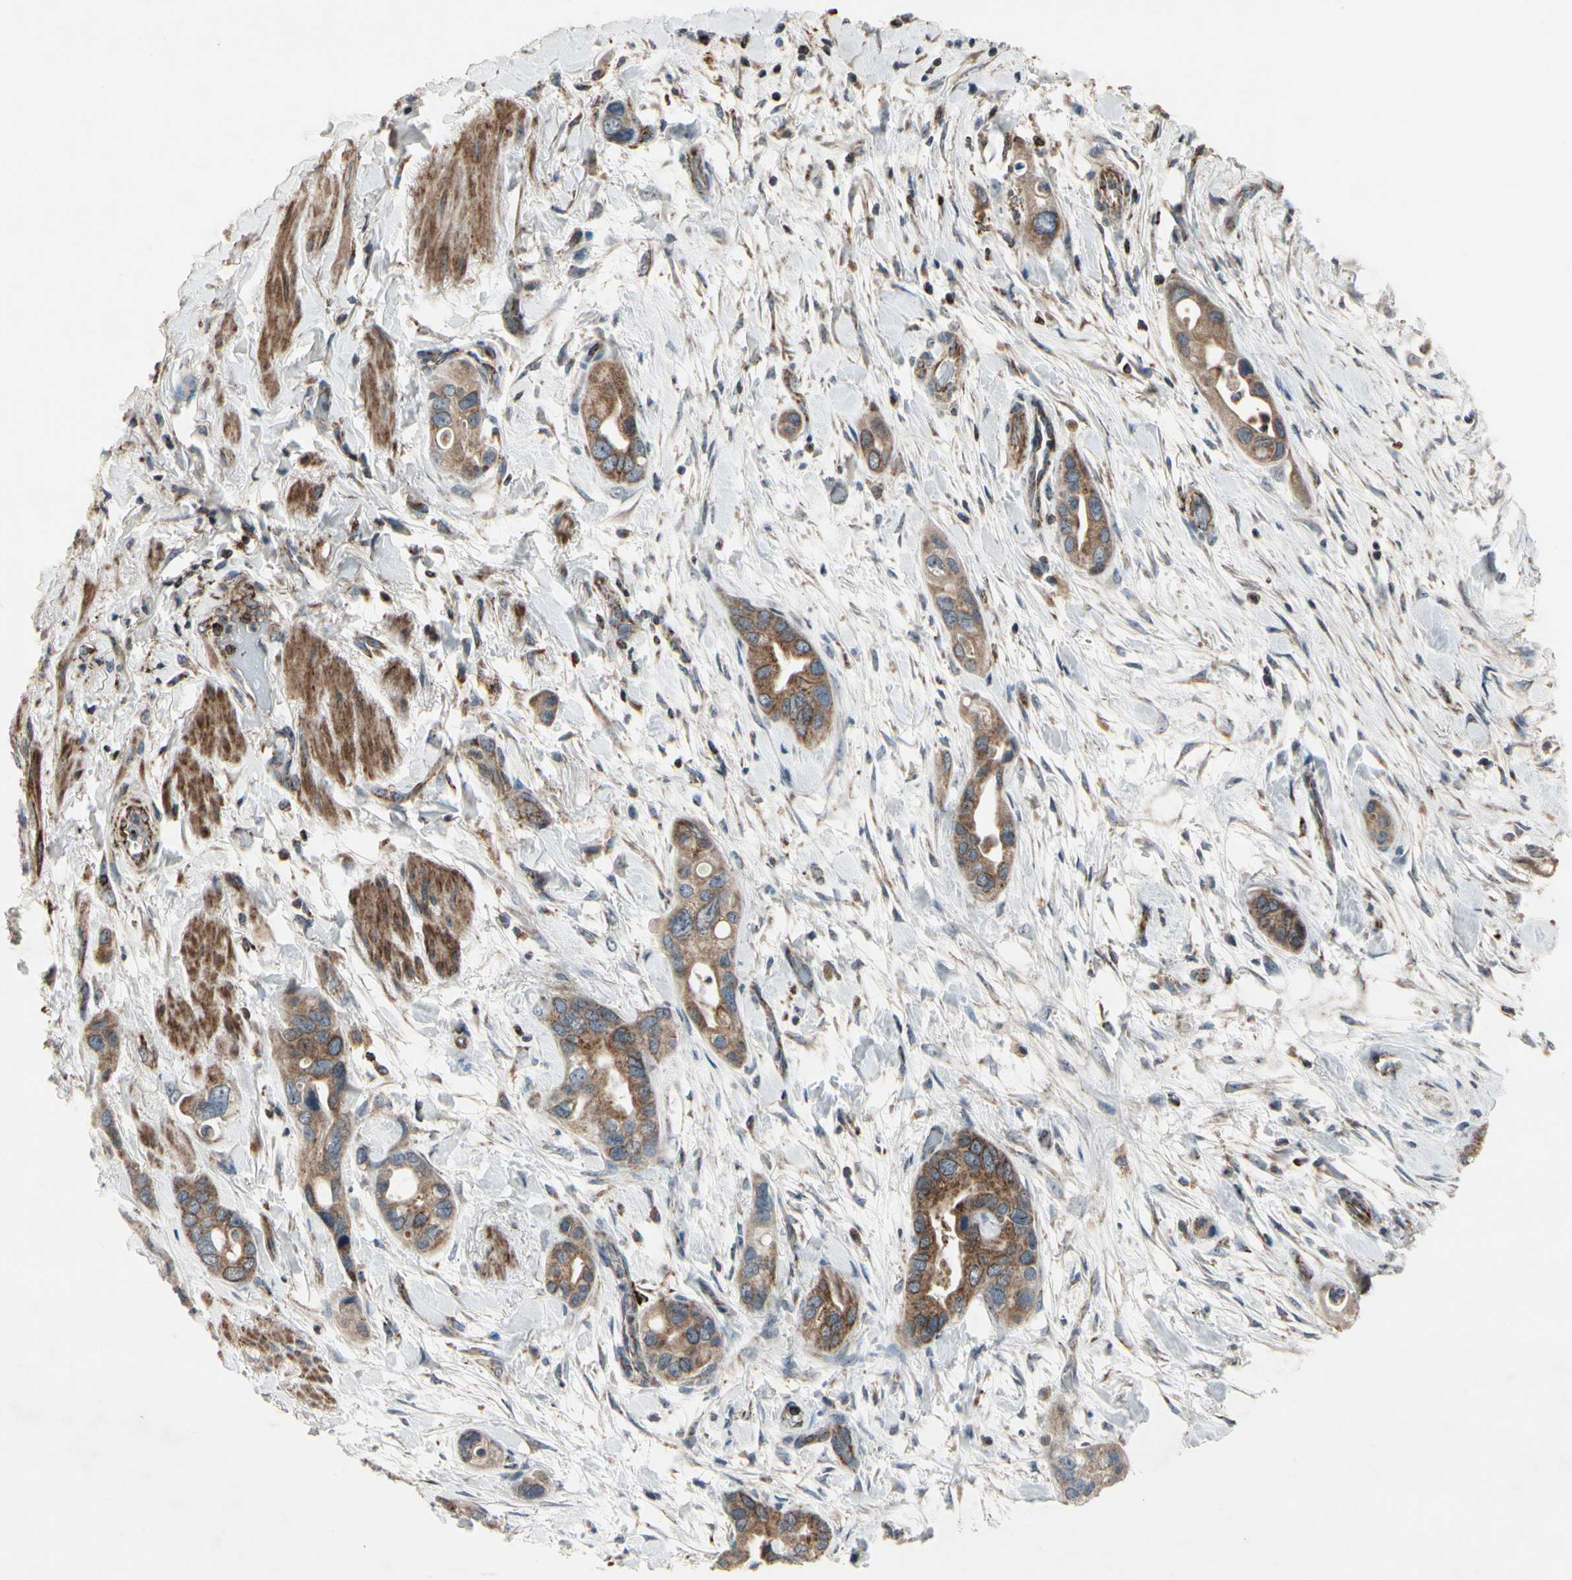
{"staining": {"intensity": "moderate", "quantity": ">75%", "location": "cytoplasmic/membranous"}, "tissue": "pancreatic cancer", "cell_type": "Tumor cells", "image_type": "cancer", "snomed": [{"axis": "morphology", "description": "Adenocarcinoma, NOS"}, {"axis": "topography", "description": "Pancreas"}], "caption": "This is an image of immunohistochemistry staining of pancreatic cancer, which shows moderate expression in the cytoplasmic/membranous of tumor cells.", "gene": "CPT1A", "patient": {"sex": "female", "age": 77}}